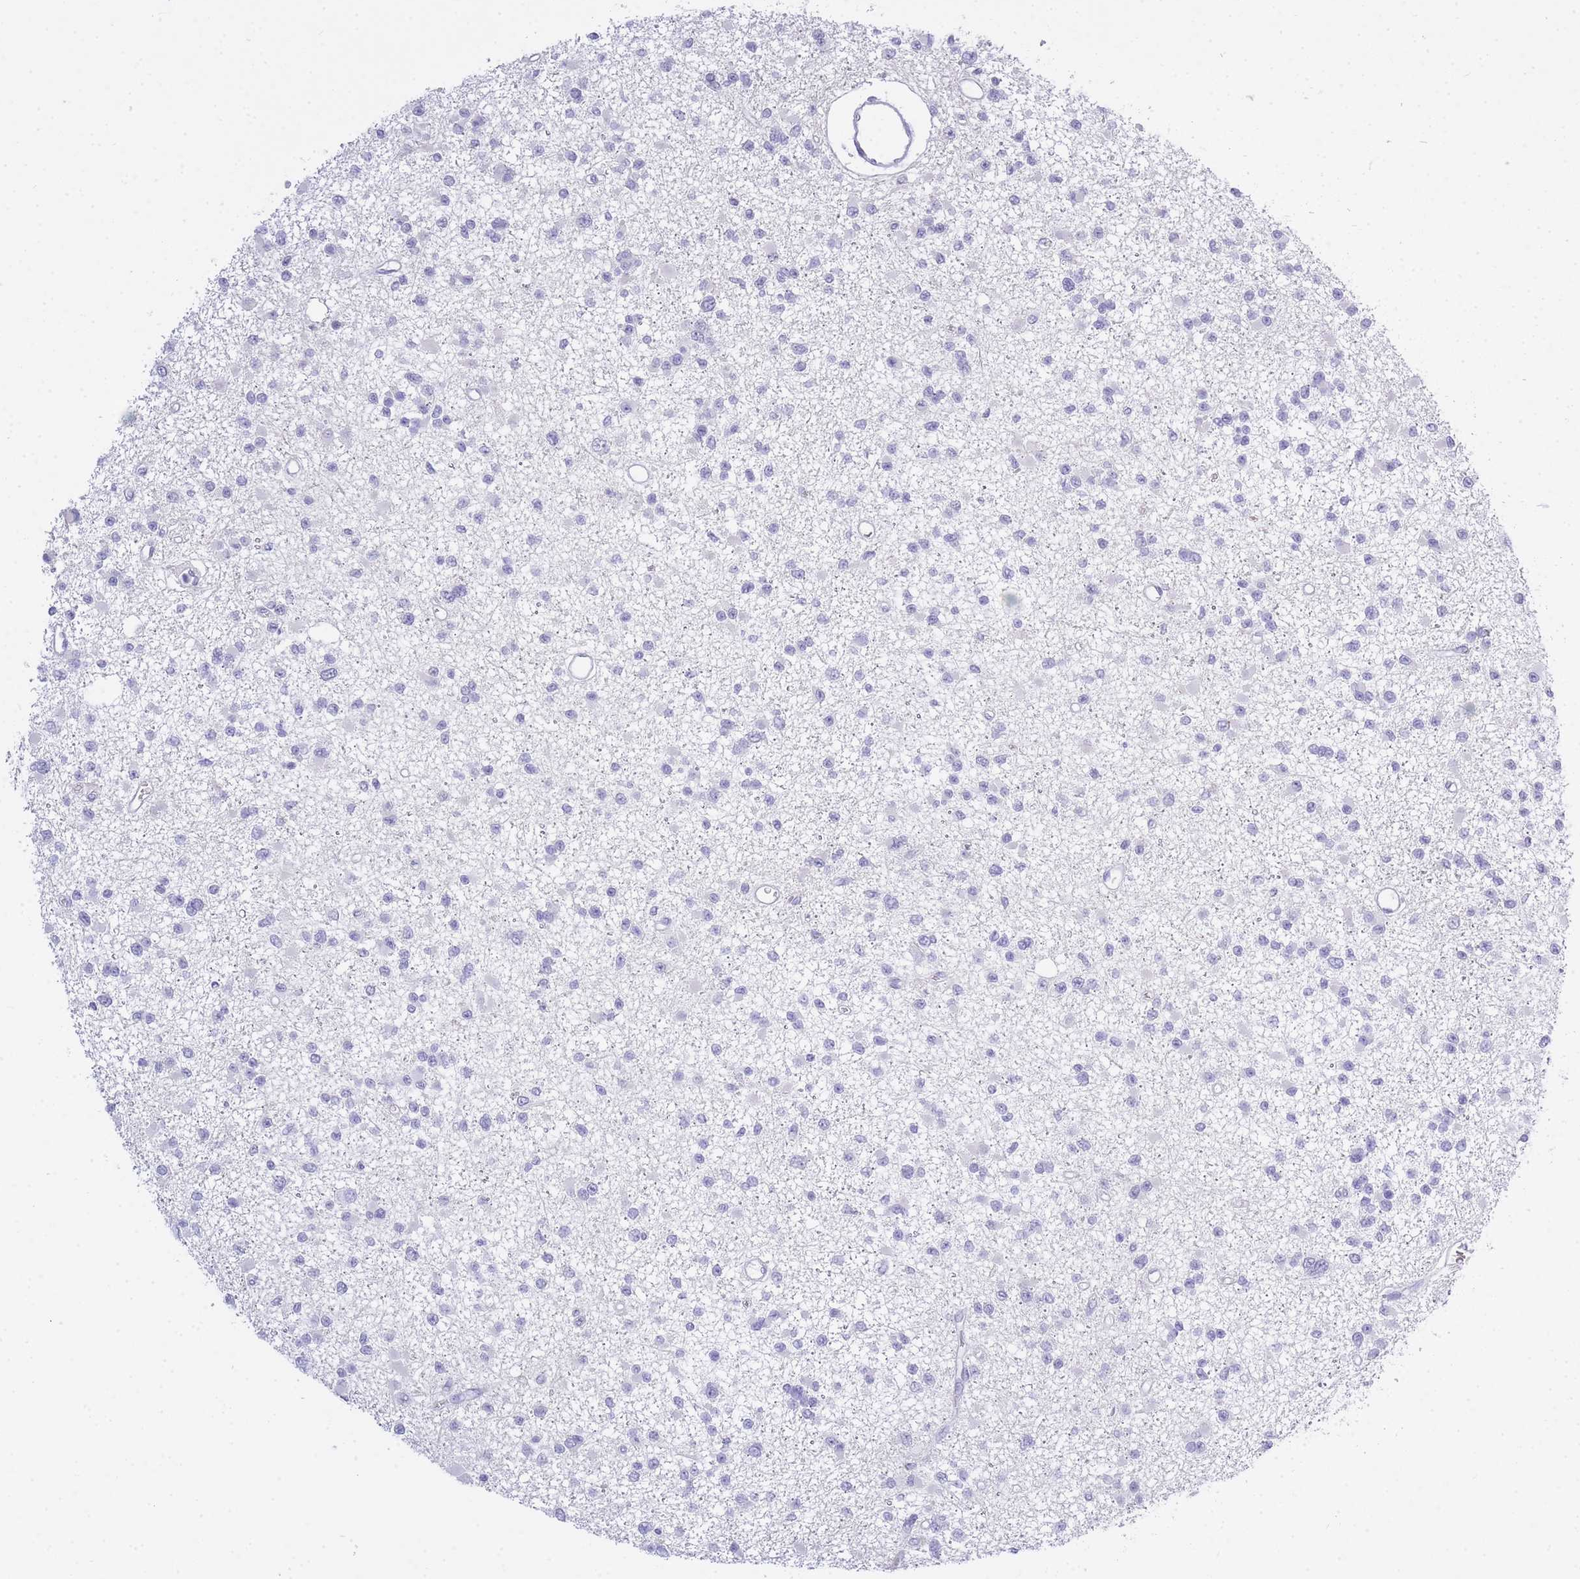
{"staining": {"intensity": "negative", "quantity": "none", "location": "none"}, "tissue": "glioma", "cell_type": "Tumor cells", "image_type": "cancer", "snomed": [{"axis": "morphology", "description": "Glioma, malignant, Low grade"}, {"axis": "topography", "description": "Brain"}], "caption": "Micrograph shows no significant protein staining in tumor cells of glioma.", "gene": "RHO", "patient": {"sex": "female", "age": 22}}